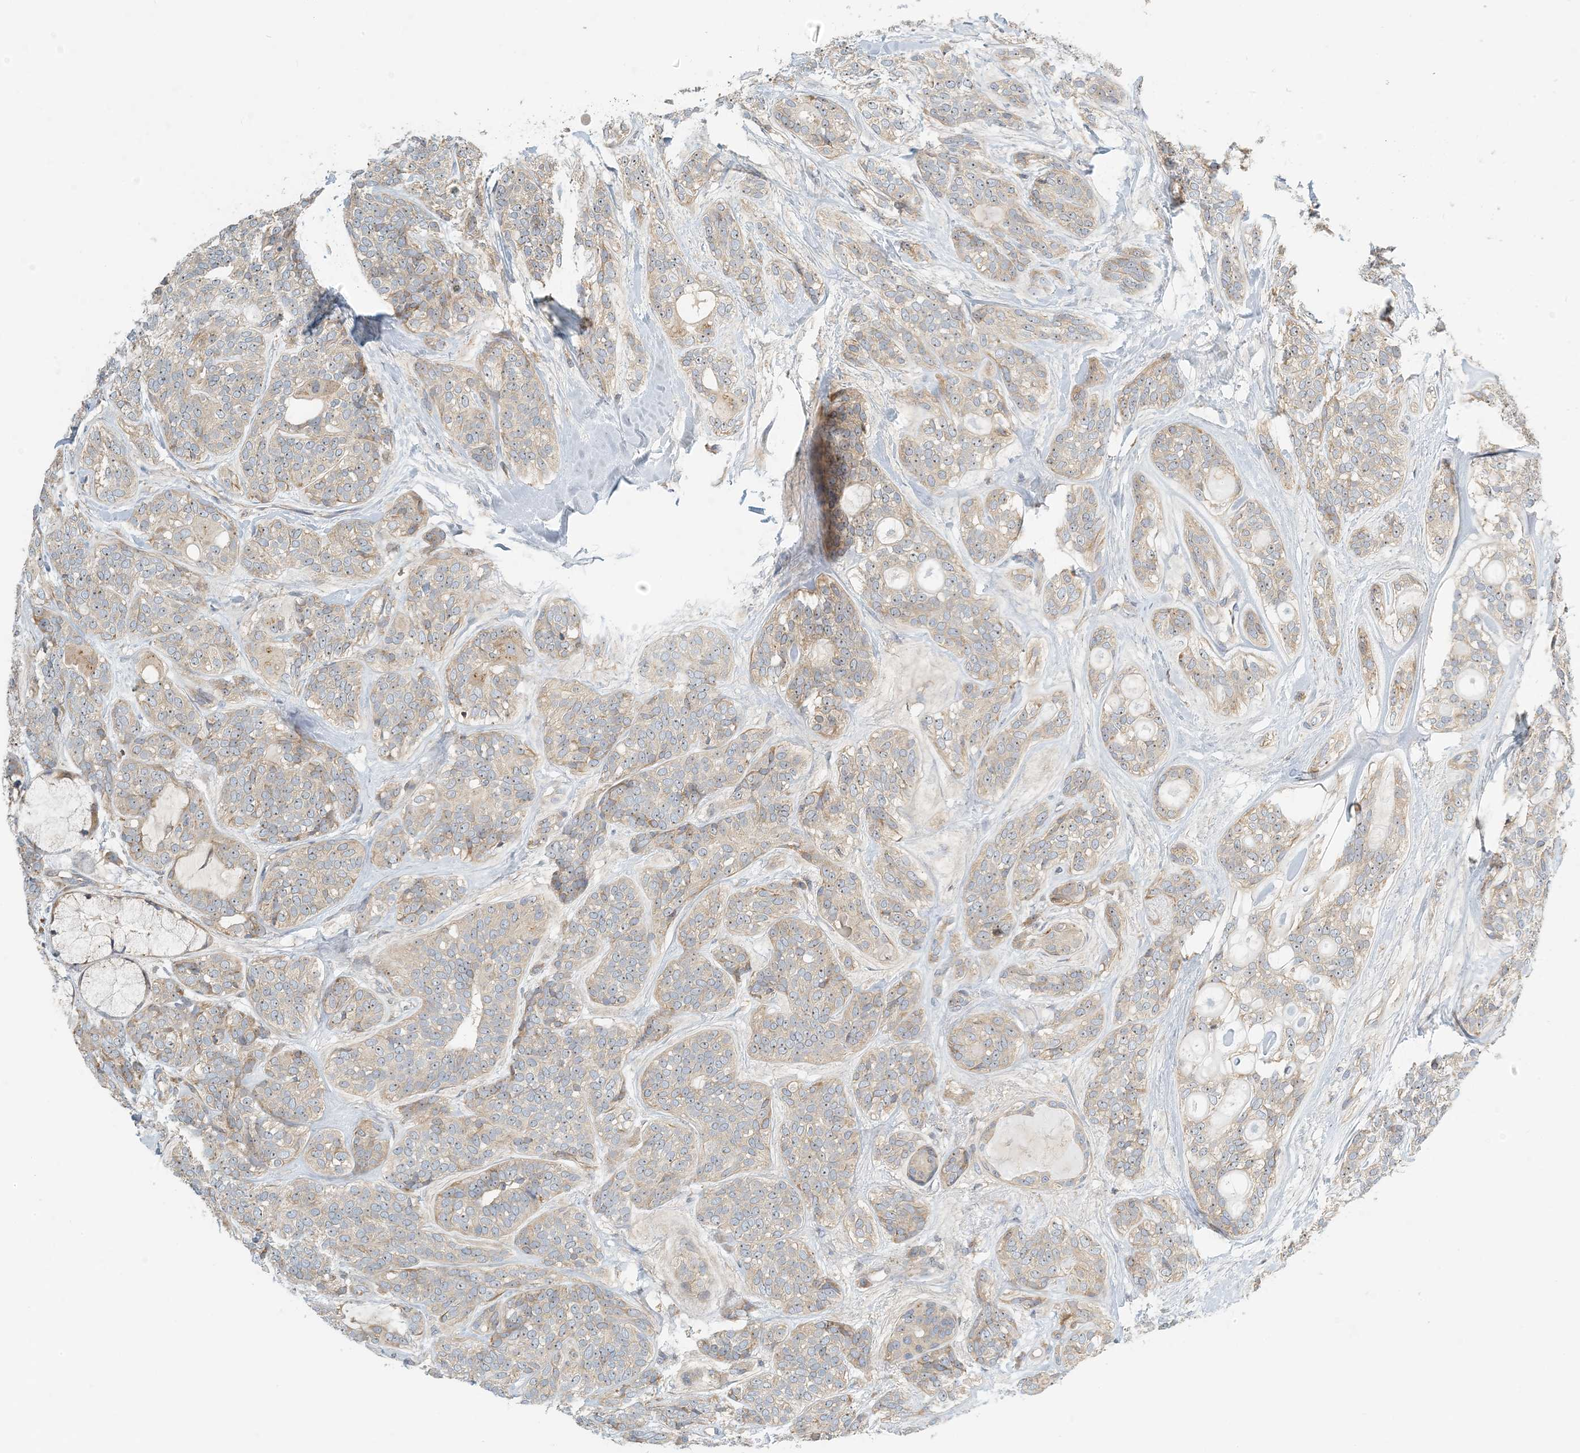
{"staining": {"intensity": "negative", "quantity": "none", "location": "none"}, "tissue": "head and neck cancer", "cell_type": "Tumor cells", "image_type": "cancer", "snomed": [{"axis": "morphology", "description": "Adenocarcinoma, NOS"}, {"axis": "topography", "description": "Head-Neck"}], "caption": "There is no significant expression in tumor cells of adenocarcinoma (head and neck).", "gene": "COLEC11", "patient": {"sex": "male", "age": 66}}